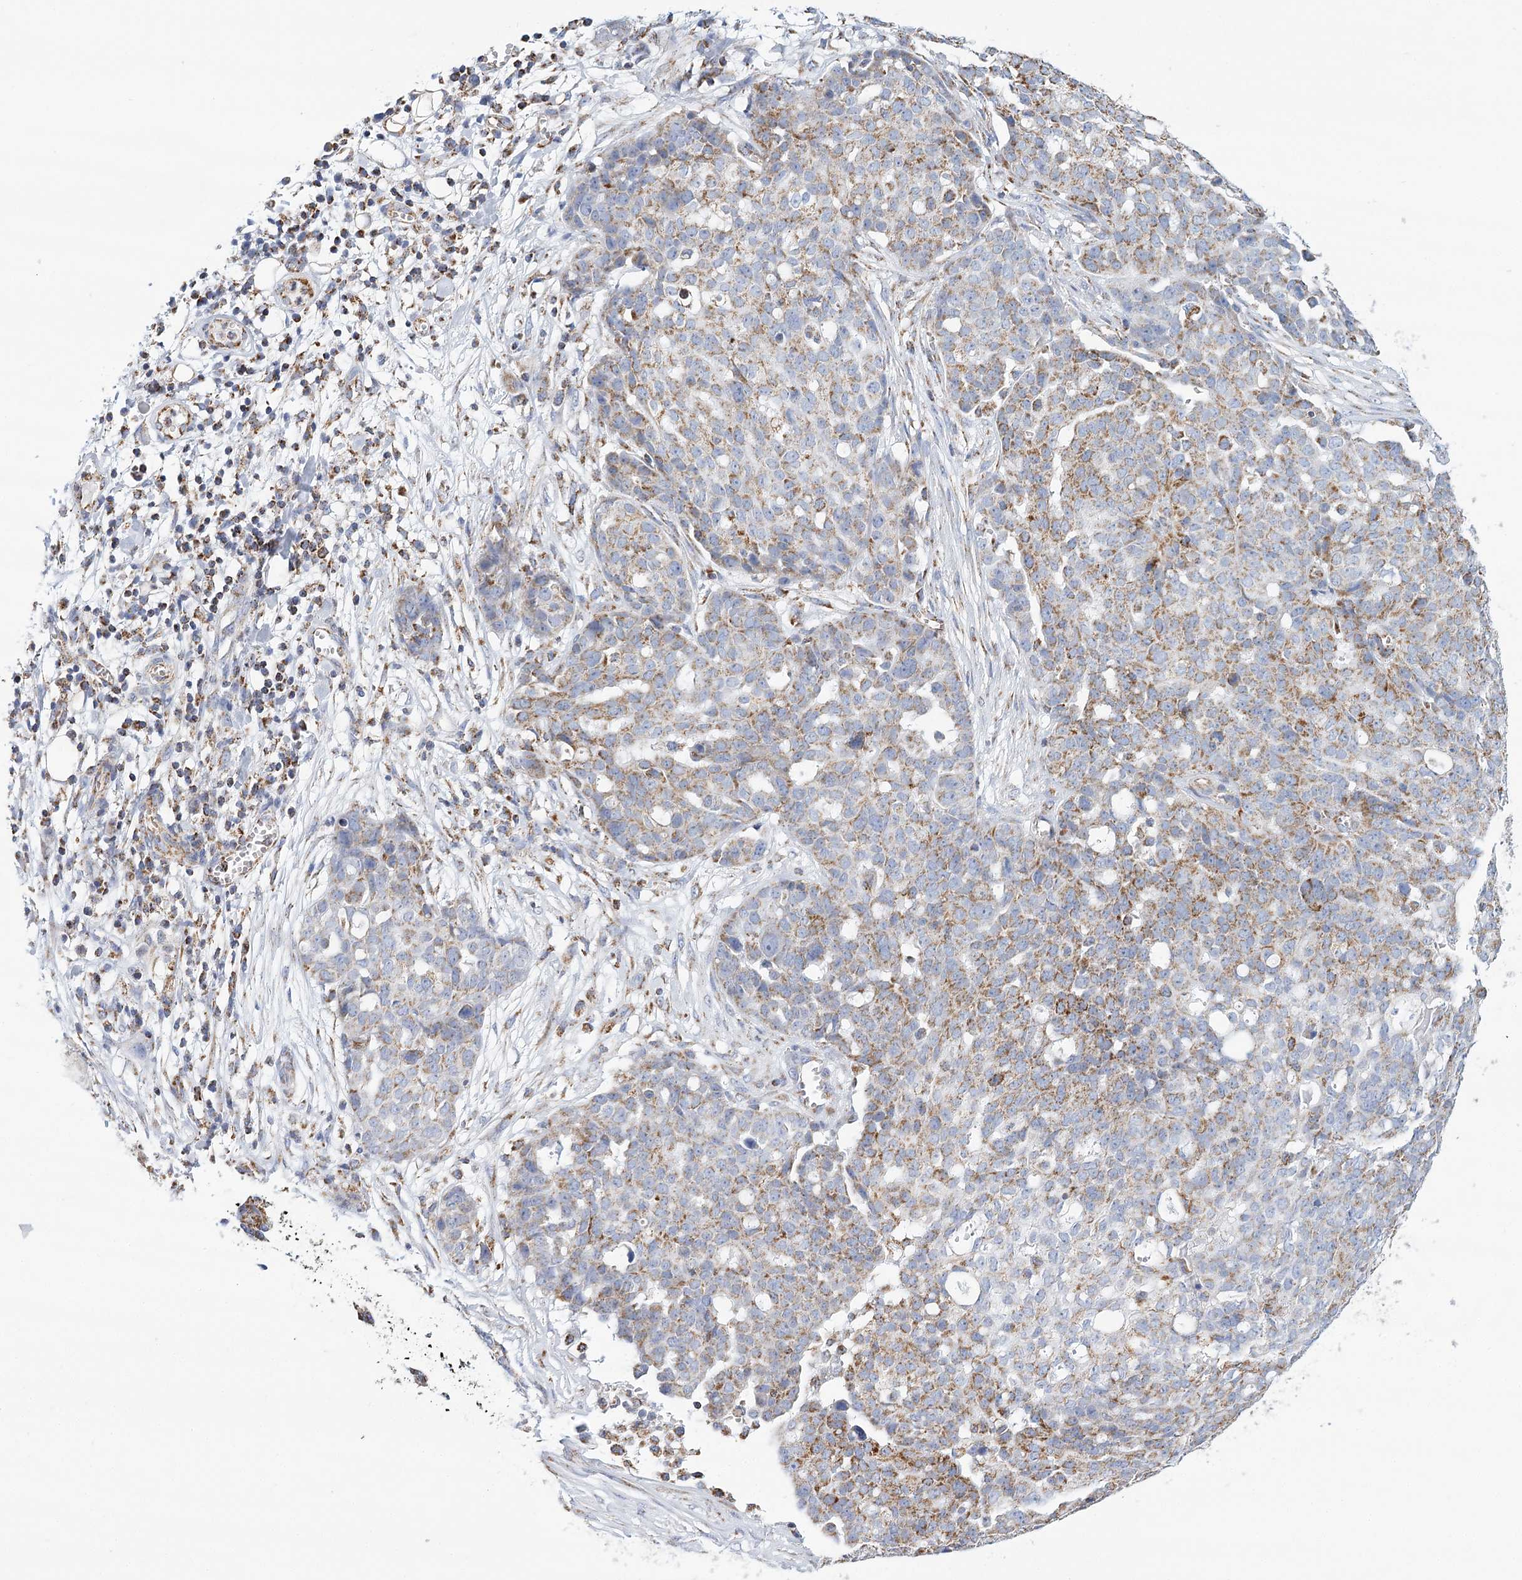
{"staining": {"intensity": "moderate", "quantity": "25%-75%", "location": "cytoplasmic/membranous"}, "tissue": "ovarian cancer", "cell_type": "Tumor cells", "image_type": "cancer", "snomed": [{"axis": "morphology", "description": "Cystadenocarcinoma, serous, NOS"}, {"axis": "topography", "description": "Soft tissue"}, {"axis": "topography", "description": "Ovary"}], "caption": "Ovarian serous cystadenocarcinoma stained with a protein marker exhibits moderate staining in tumor cells.", "gene": "LSS", "patient": {"sex": "female", "age": 57}}